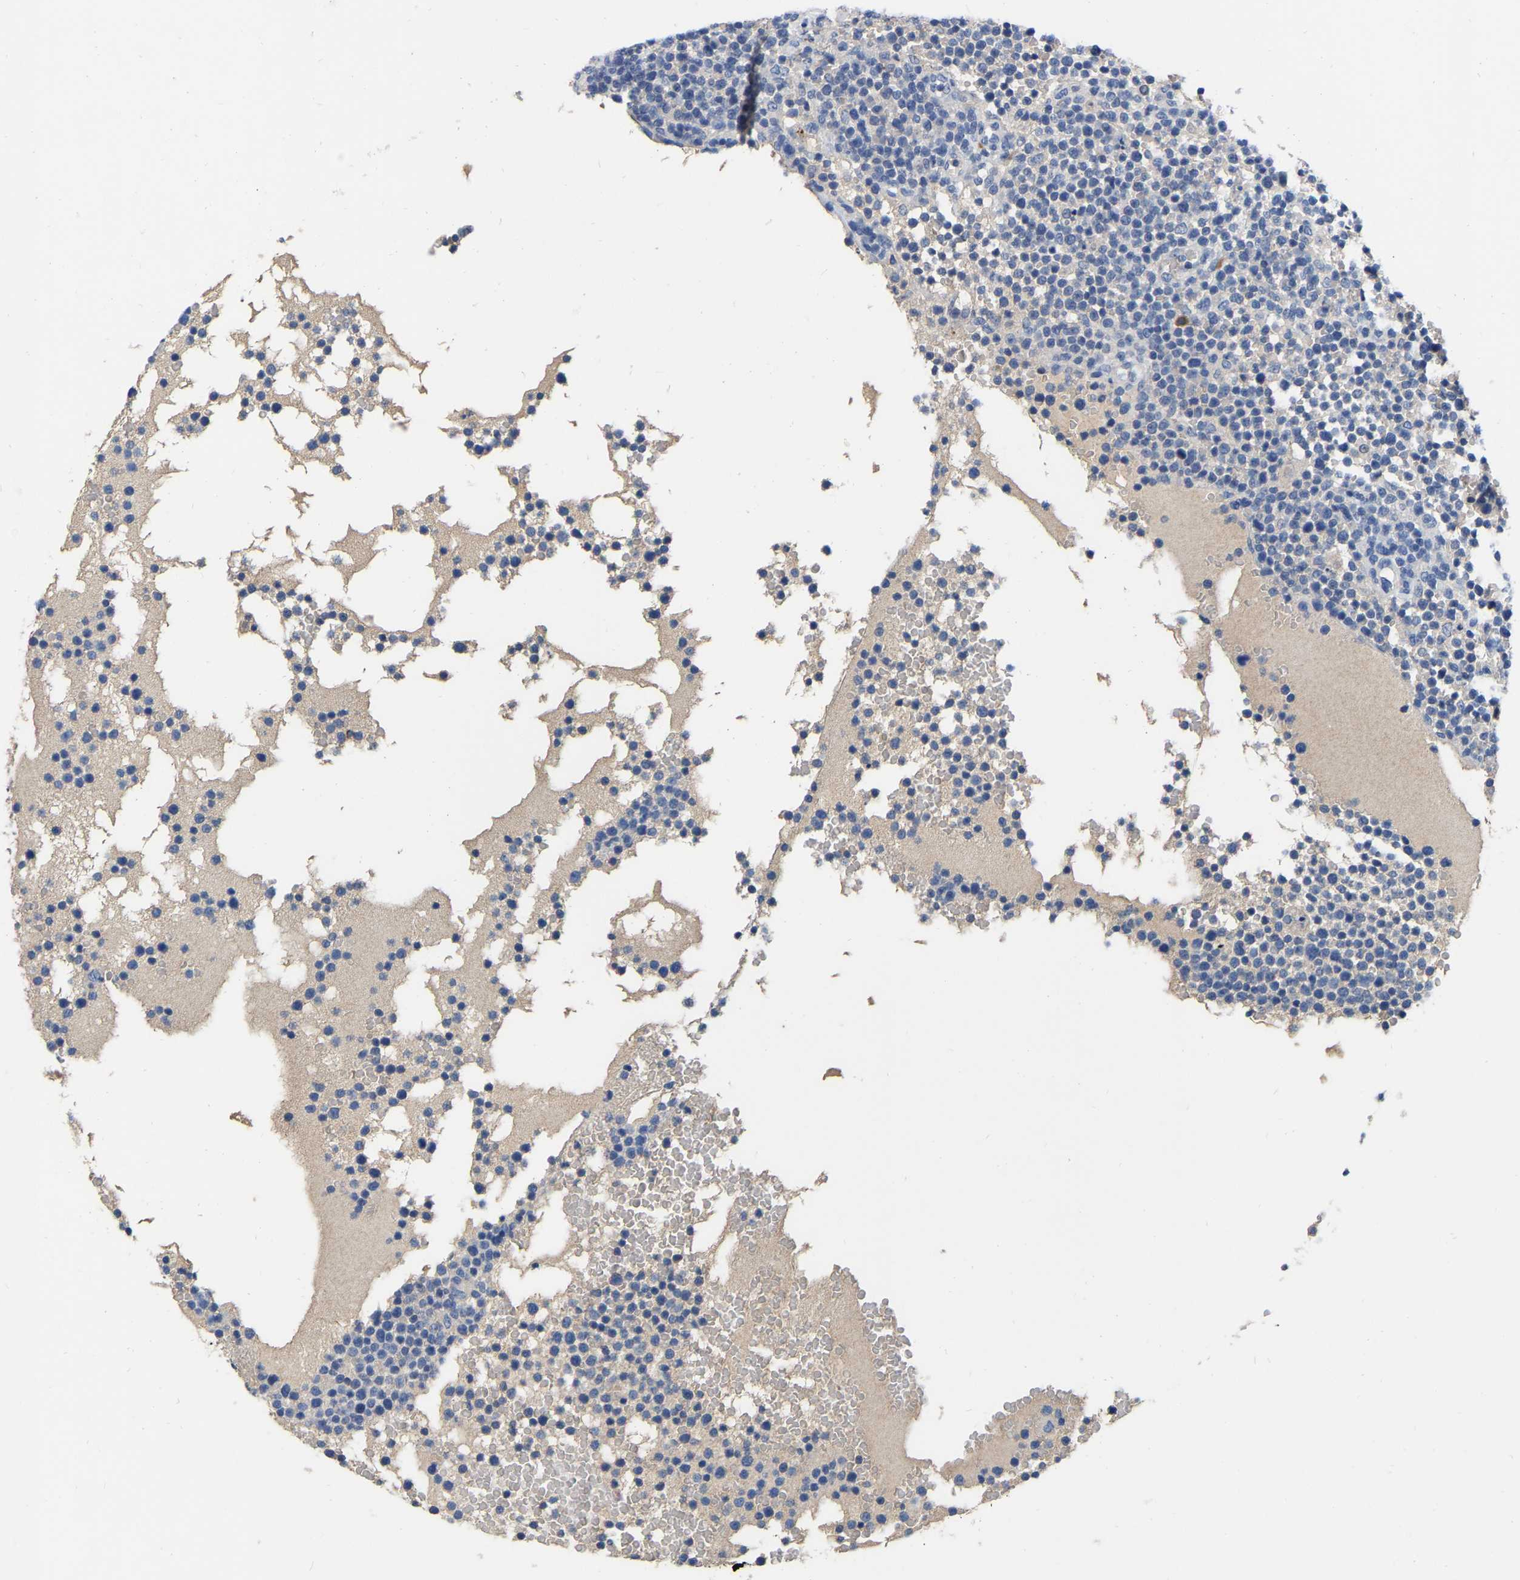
{"staining": {"intensity": "negative", "quantity": "none", "location": "none"}, "tissue": "lymphoma", "cell_type": "Tumor cells", "image_type": "cancer", "snomed": [{"axis": "morphology", "description": "Malignant lymphoma, non-Hodgkin's type, High grade"}, {"axis": "topography", "description": "Lymph node"}], "caption": "Tumor cells are negative for protein expression in human lymphoma.", "gene": "RAB27B", "patient": {"sex": "male", "age": 61}}